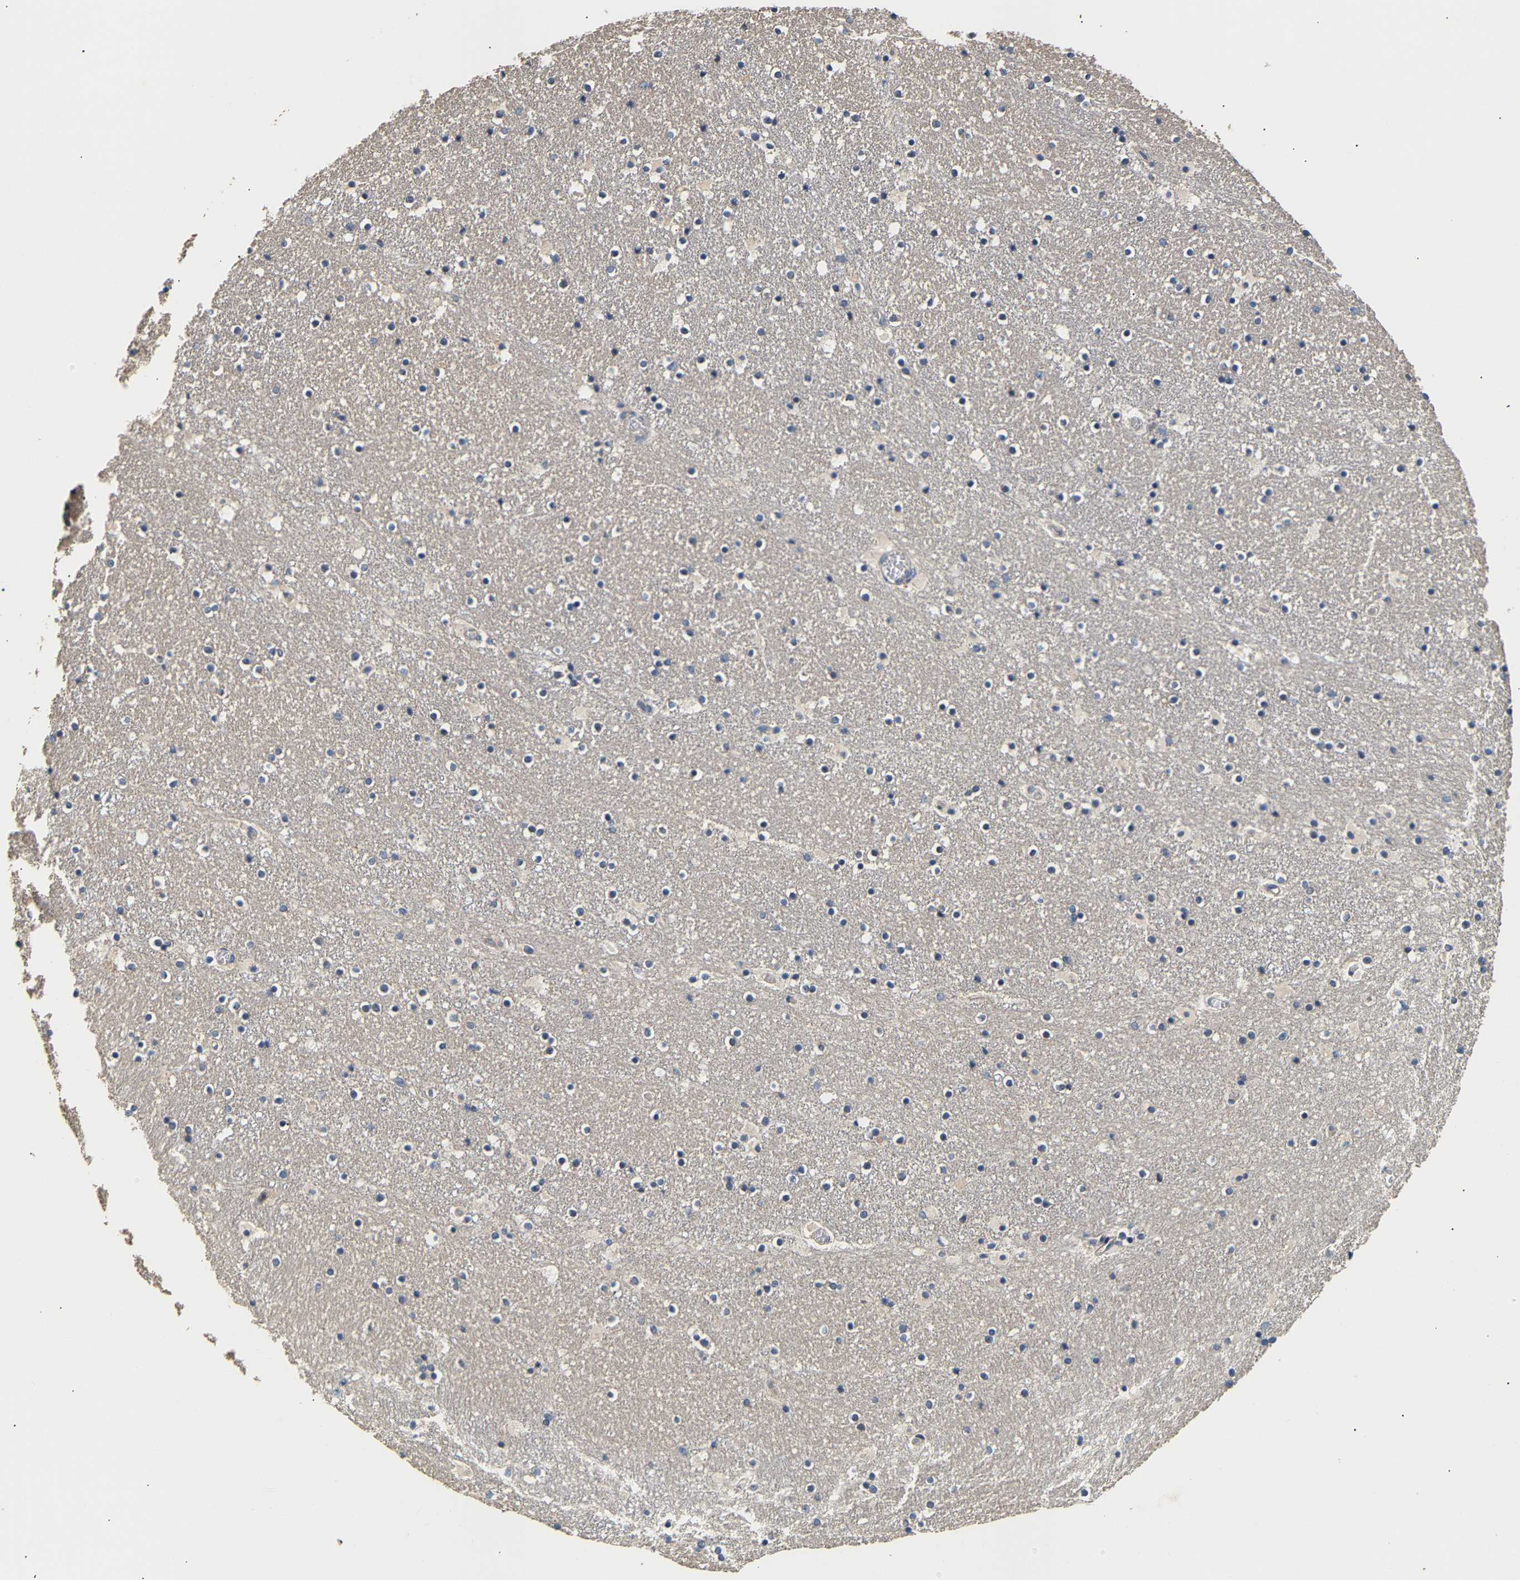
{"staining": {"intensity": "negative", "quantity": "none", "location": "none"}, "tissue": "caudate", "cell_type": "Glial cells", "image_type": "normal", "snomed": [{"axis": "morphology", "description": "Normal tissue, NOS"}, {"axis": "topography", "description": "Lateral ventricle wall"}], "caption": "Immunohistochemical staining of benign caudate reveals no significant staining in glial cells.", "gene": "PPID", "patient": {"sex": "male", "age": 45}}